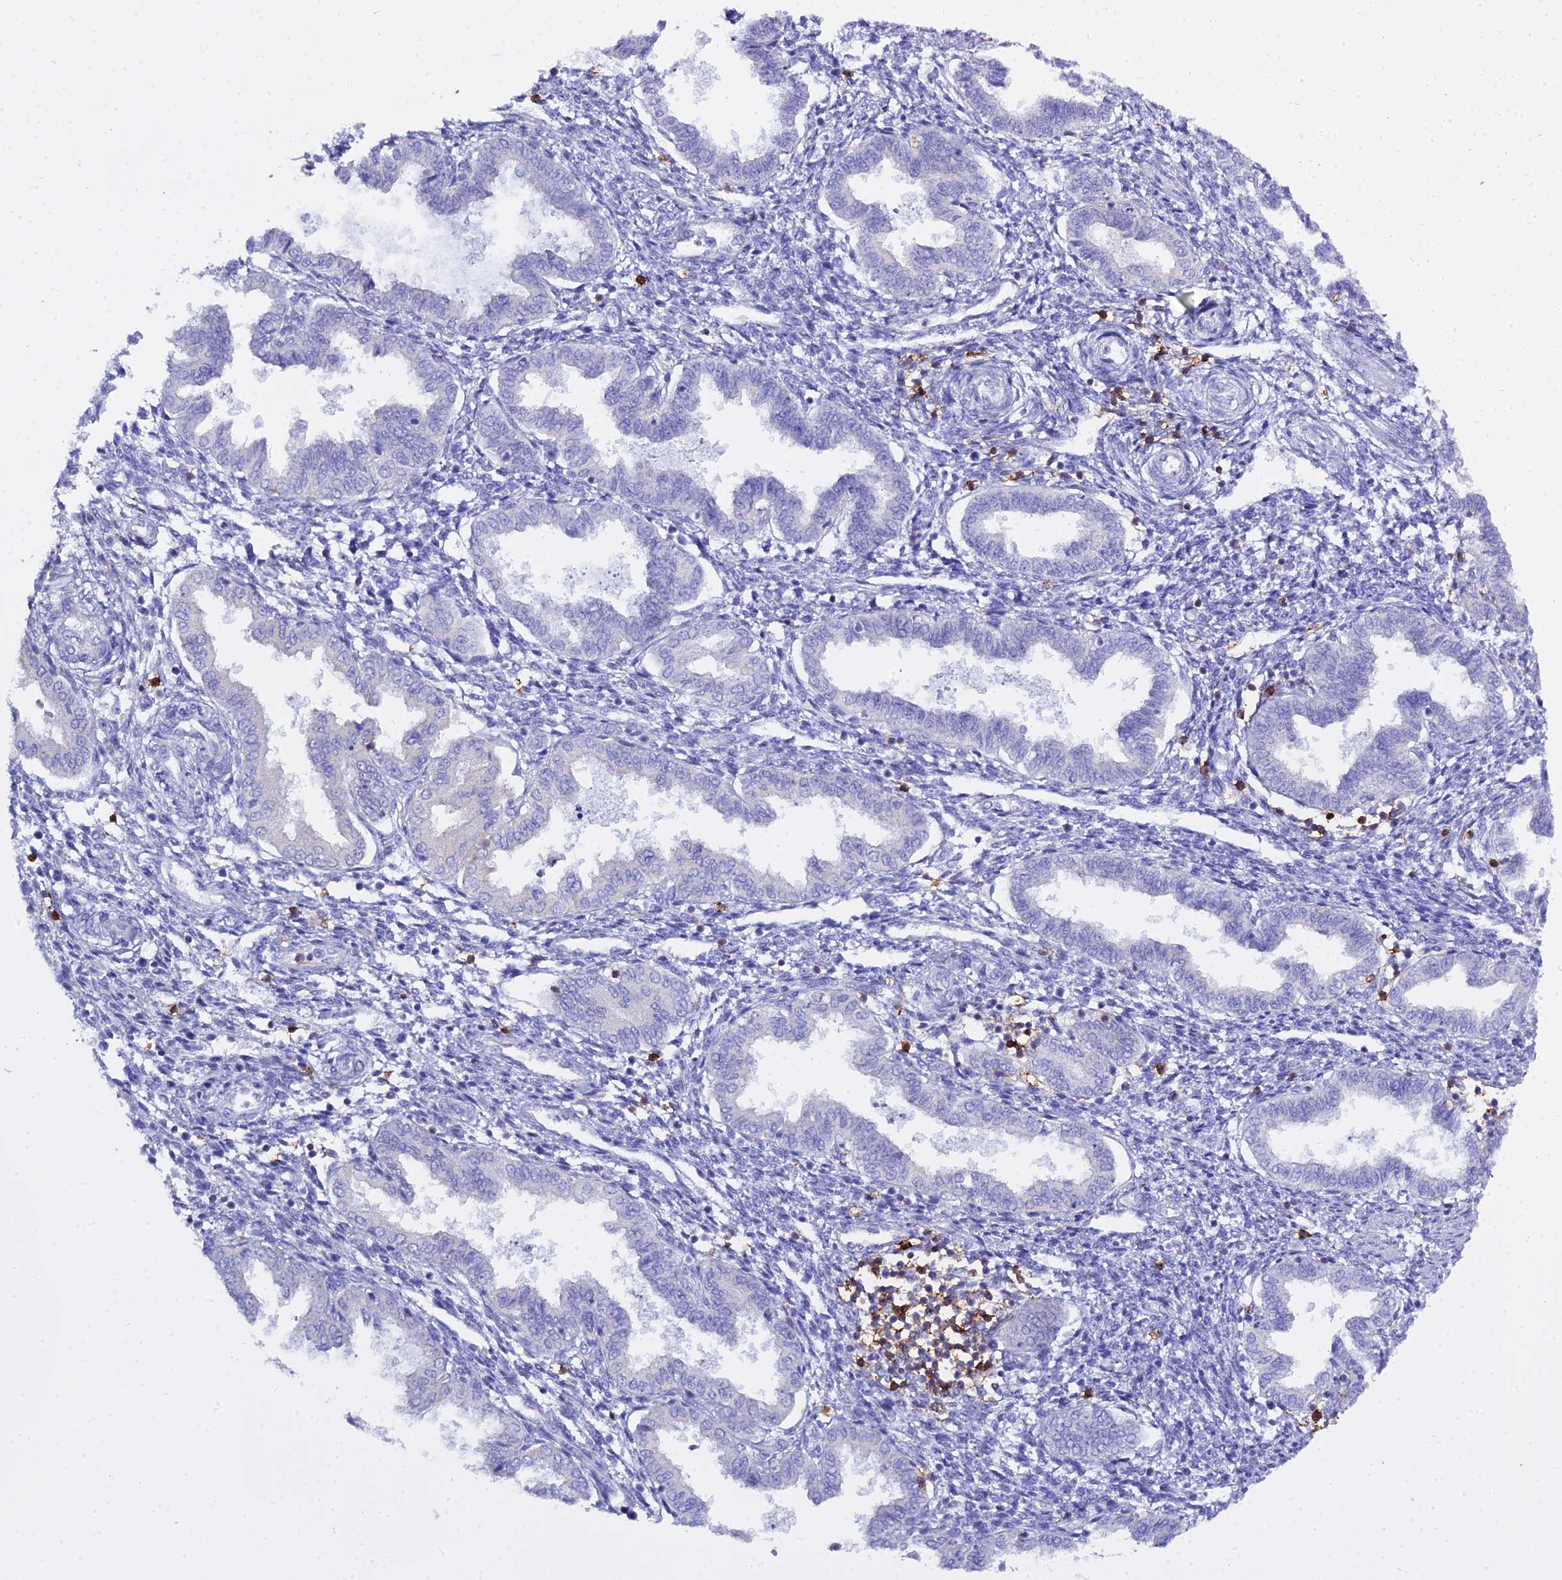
{"staining": {"intensity": "negative", "quantity": "none", "location": "none"}, "tissue": "endometrium", "cell_type": "Cells in endometrial stroma", "image_type": "normal", "snomed": [{"axis": "morphology", "description": "Normal tissue, NOS"}, {"axis": "topography", "description": "Endometrium"}], "caption": "An immunohistochemistry (IHC) image of unremarkable endometrium is shown. There is no staining in cells in endometrial stroma of endometrium. (Brightfield microscopy of DAB immunohistochemistry (IHC) at high magnification).", "gene": "CD5", "patient": {"sex": "female", "age": 33}}